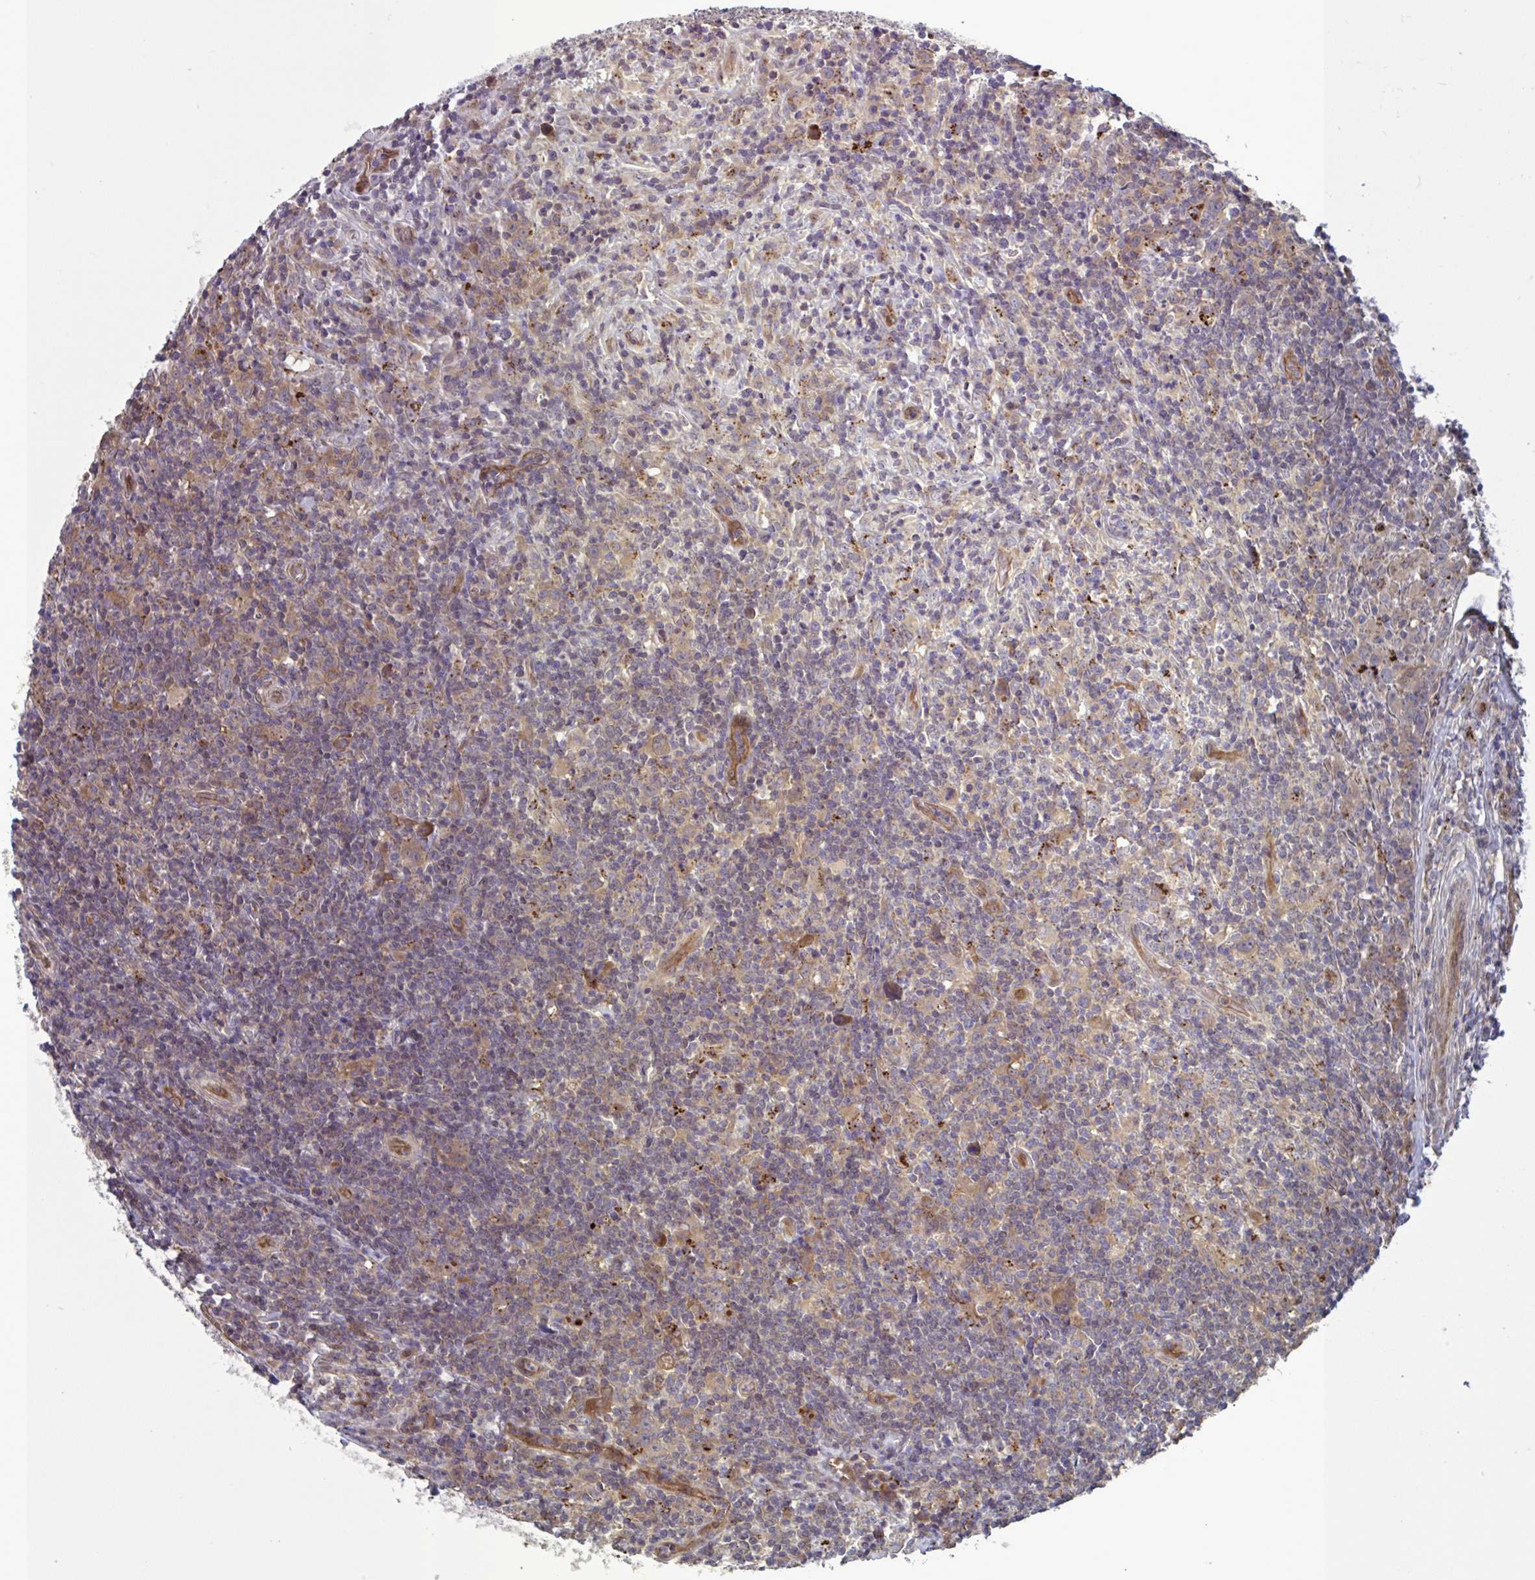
{"staining": {"intensity": "weak", "quantity": ">75%", "location": "cytoplasmic/membranous"}, "tissue": "lymphoma", "cell_type": "Tumor cells", "image_type": "cancer", "snomed": [{"axis": "morphology", "description": "Hodgkin's disease, NOS"}, {"axis": "topography", "description": "Lymph node"}], "caption": "Immunohistochemical staining of human Hodgkin's disease shows low levels of weak cytoplasmic/membranous protein positivity in about >75% of tumor cells.", "gene": "GLTP", "patient": {"sex": "female", "age": 18}}